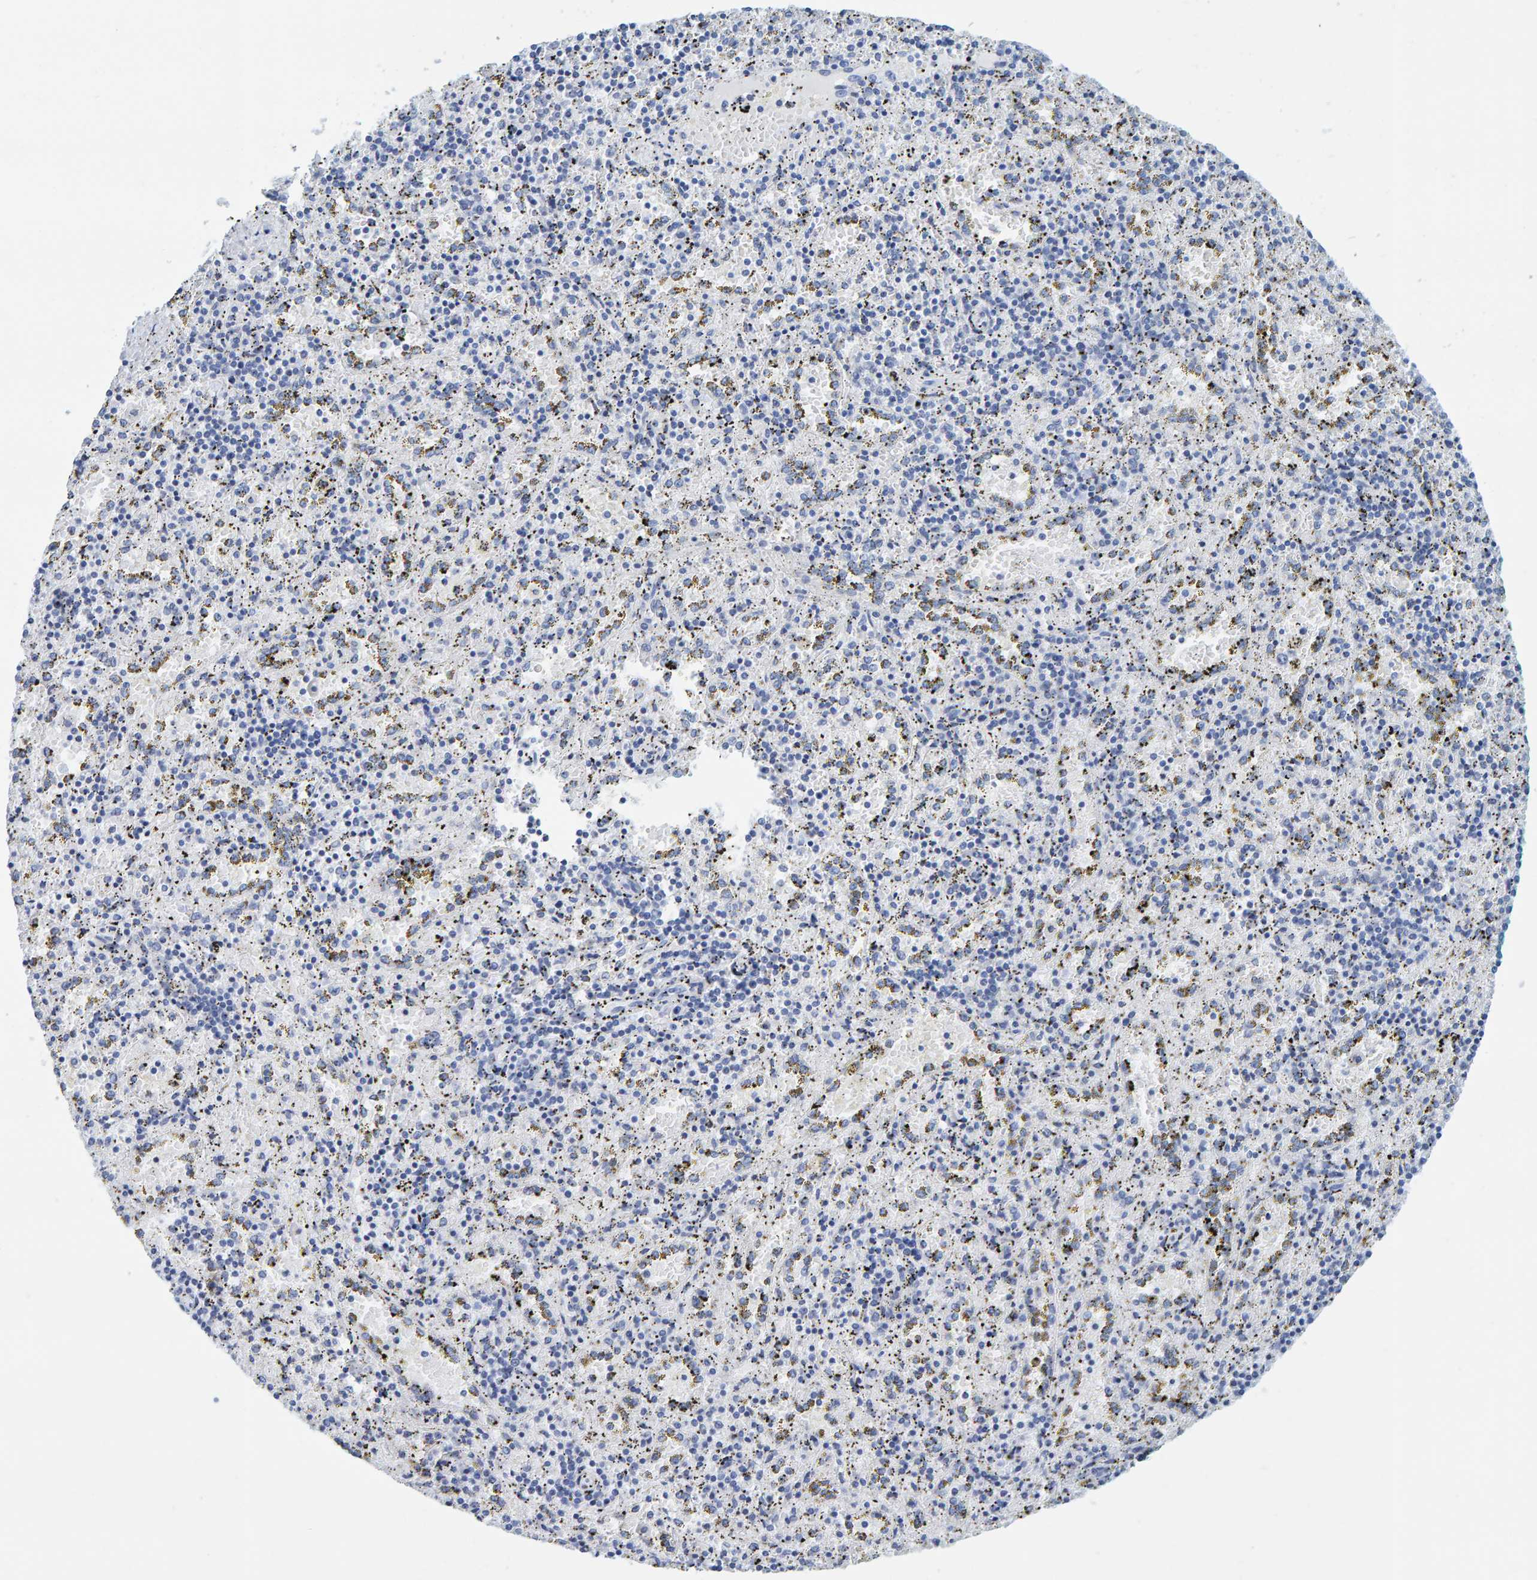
{"staining": {"intensity": "weak", "quantity": "25%-75%", "location": "cytoplasmic/membranous"}, "tissue": "spleen", "cell_type": "Cells in red pulp", "image_type": "normal", "snomed": [{"axis": "morphology", "description": "Normal tissue, NOS"}, {"axis": "topography", "description": "Spleen"}], "caption": "Brown immunohistochemical staining in normal human spleen reveals weak cytoplasmic/membranous staining in approximately 25%-75% of cells in red pulp. The protein of interest is shown in brown color, while the nuclei are stained blue.", "gene": "SFTPC", "patient": {"sex": "male", "age": 11}}